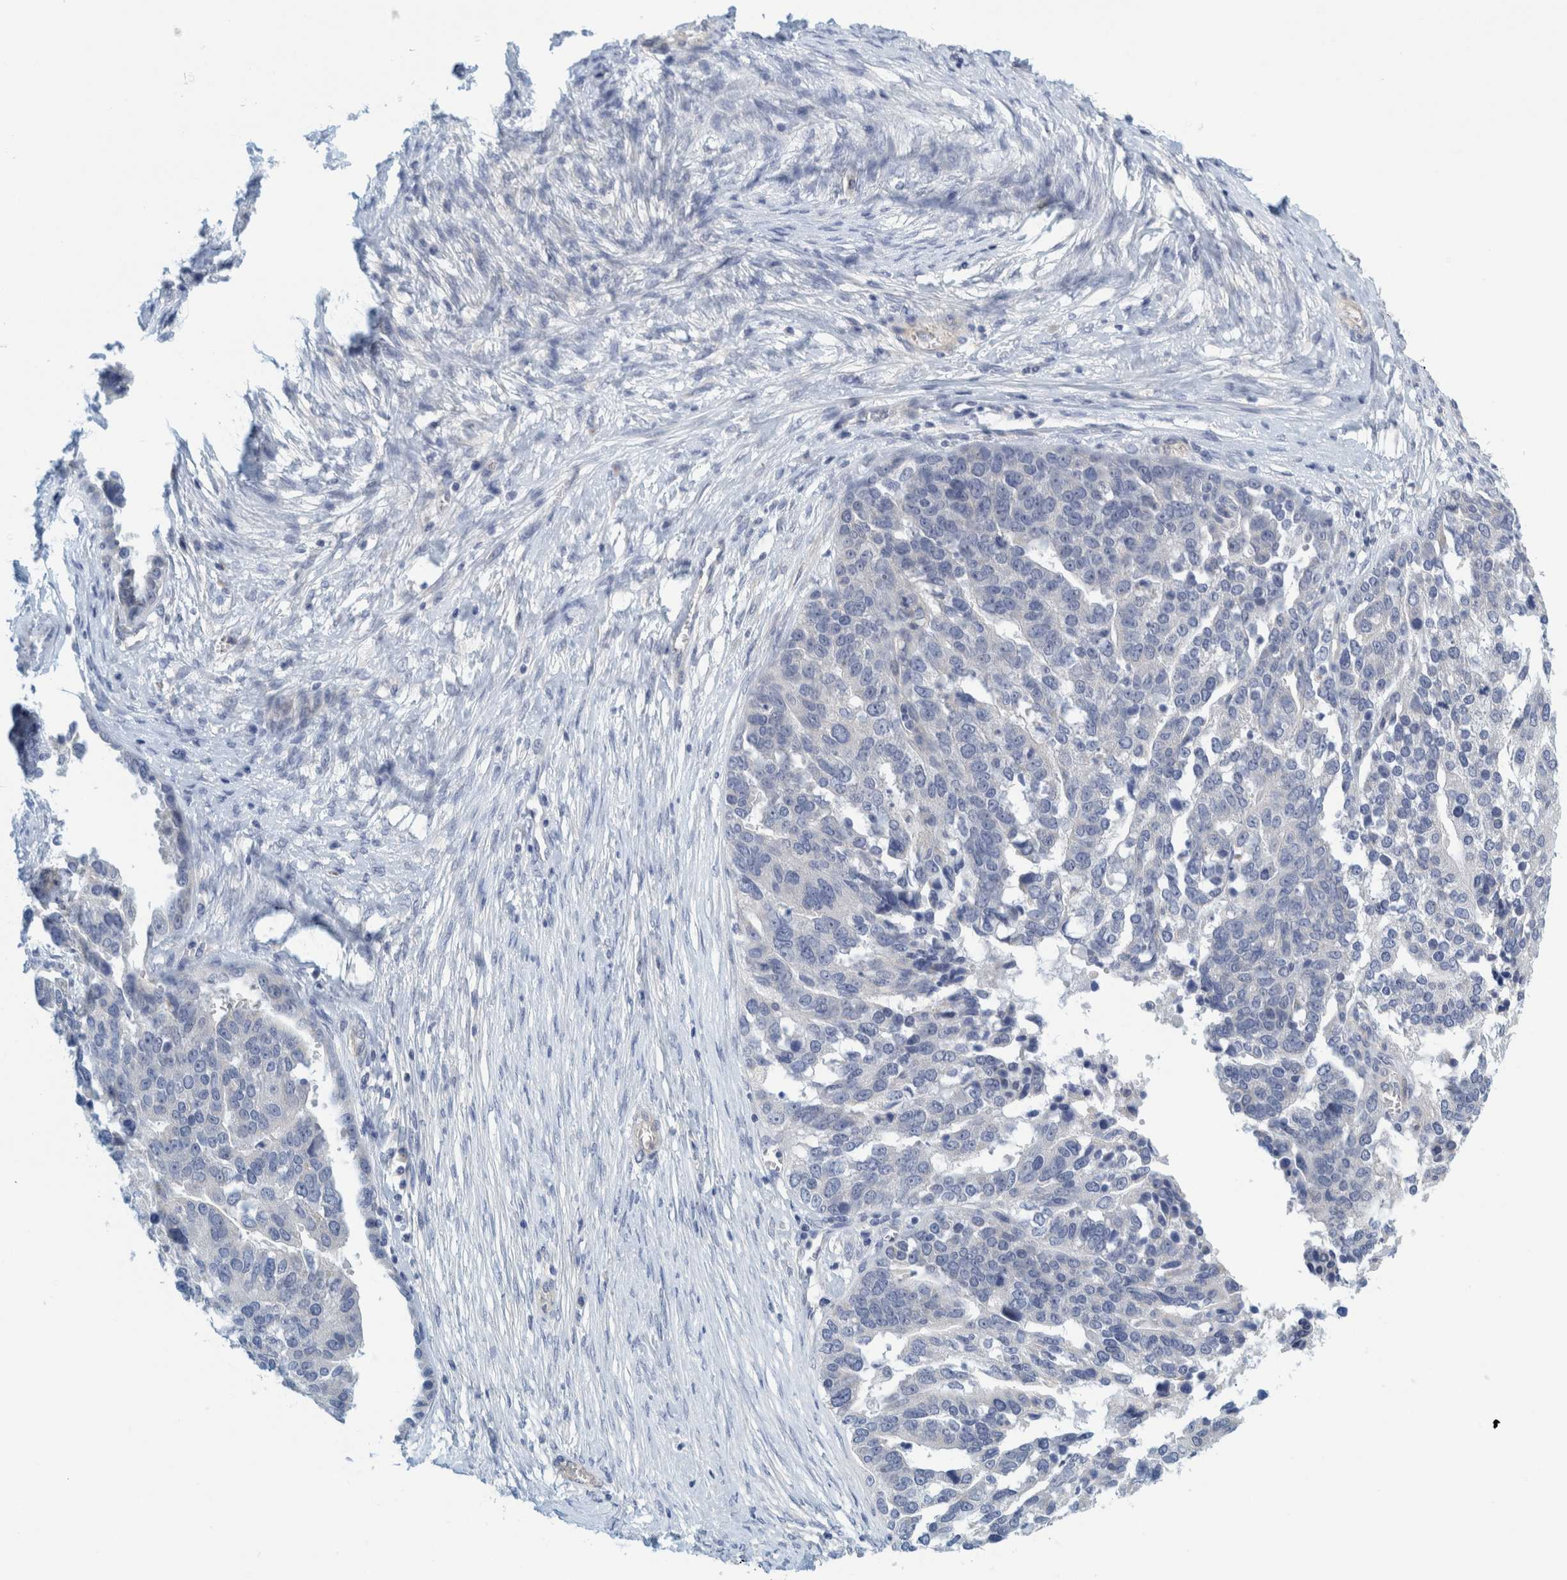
{"staining": {"intensity": "negative", "quantity": "none", "location": "none"}, "tissue": "ovarian cancer", "cell_type": "Tumor cells", "image_type": "cancer", "snomed": [{"axis": "morphology", "description": "Cystadenocarcinoma, serous, NOS"}, {"axis": "topography", "description": "Ovary"}], "caption": "Tumor cells show no significant staining in ovarian serous cystadenocarcinoma.", "gene": "ZNF324B", "patient": {"sex": "female", "age": 44}}